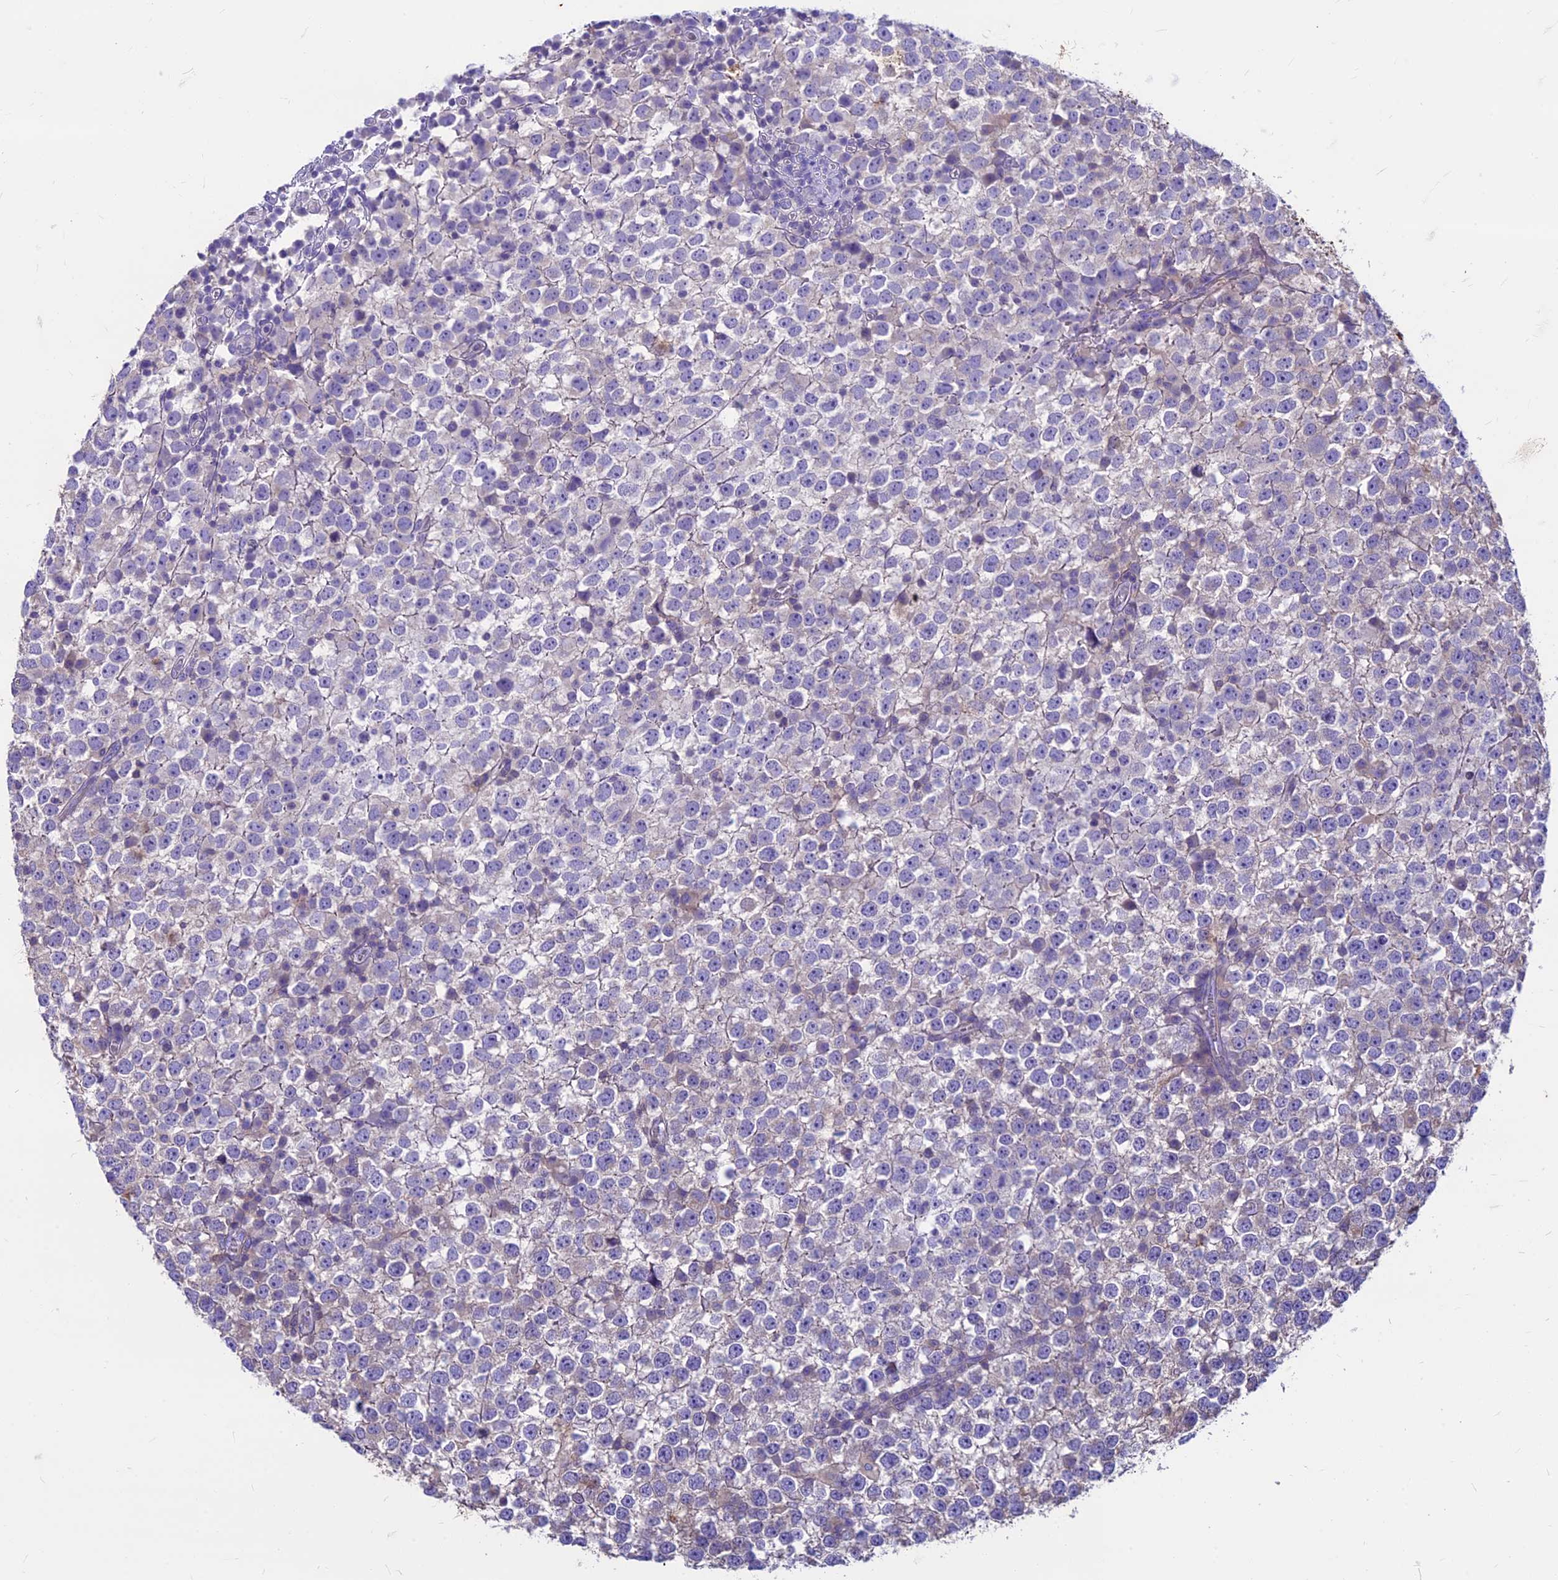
{"staining": {"intensity": "negative", "quantity": "none", "location": "none"}, "tissue": "testis cancer", "cell_type": "Tumor cells", "image_type": "cancer", "snomed": [{"axis": "morphology", "description": "Seminoma, NOS"}, {"axis": "topography", "description": "Testis"}], "caption": "This micrograph is of testis cancer stained with IHC to label a protein in brown with the nuclei are counter-stained blue. There is no positivity in tumor cells.", "gene": "CDAN1", "patient": {"sex": "male", "age": 65}}